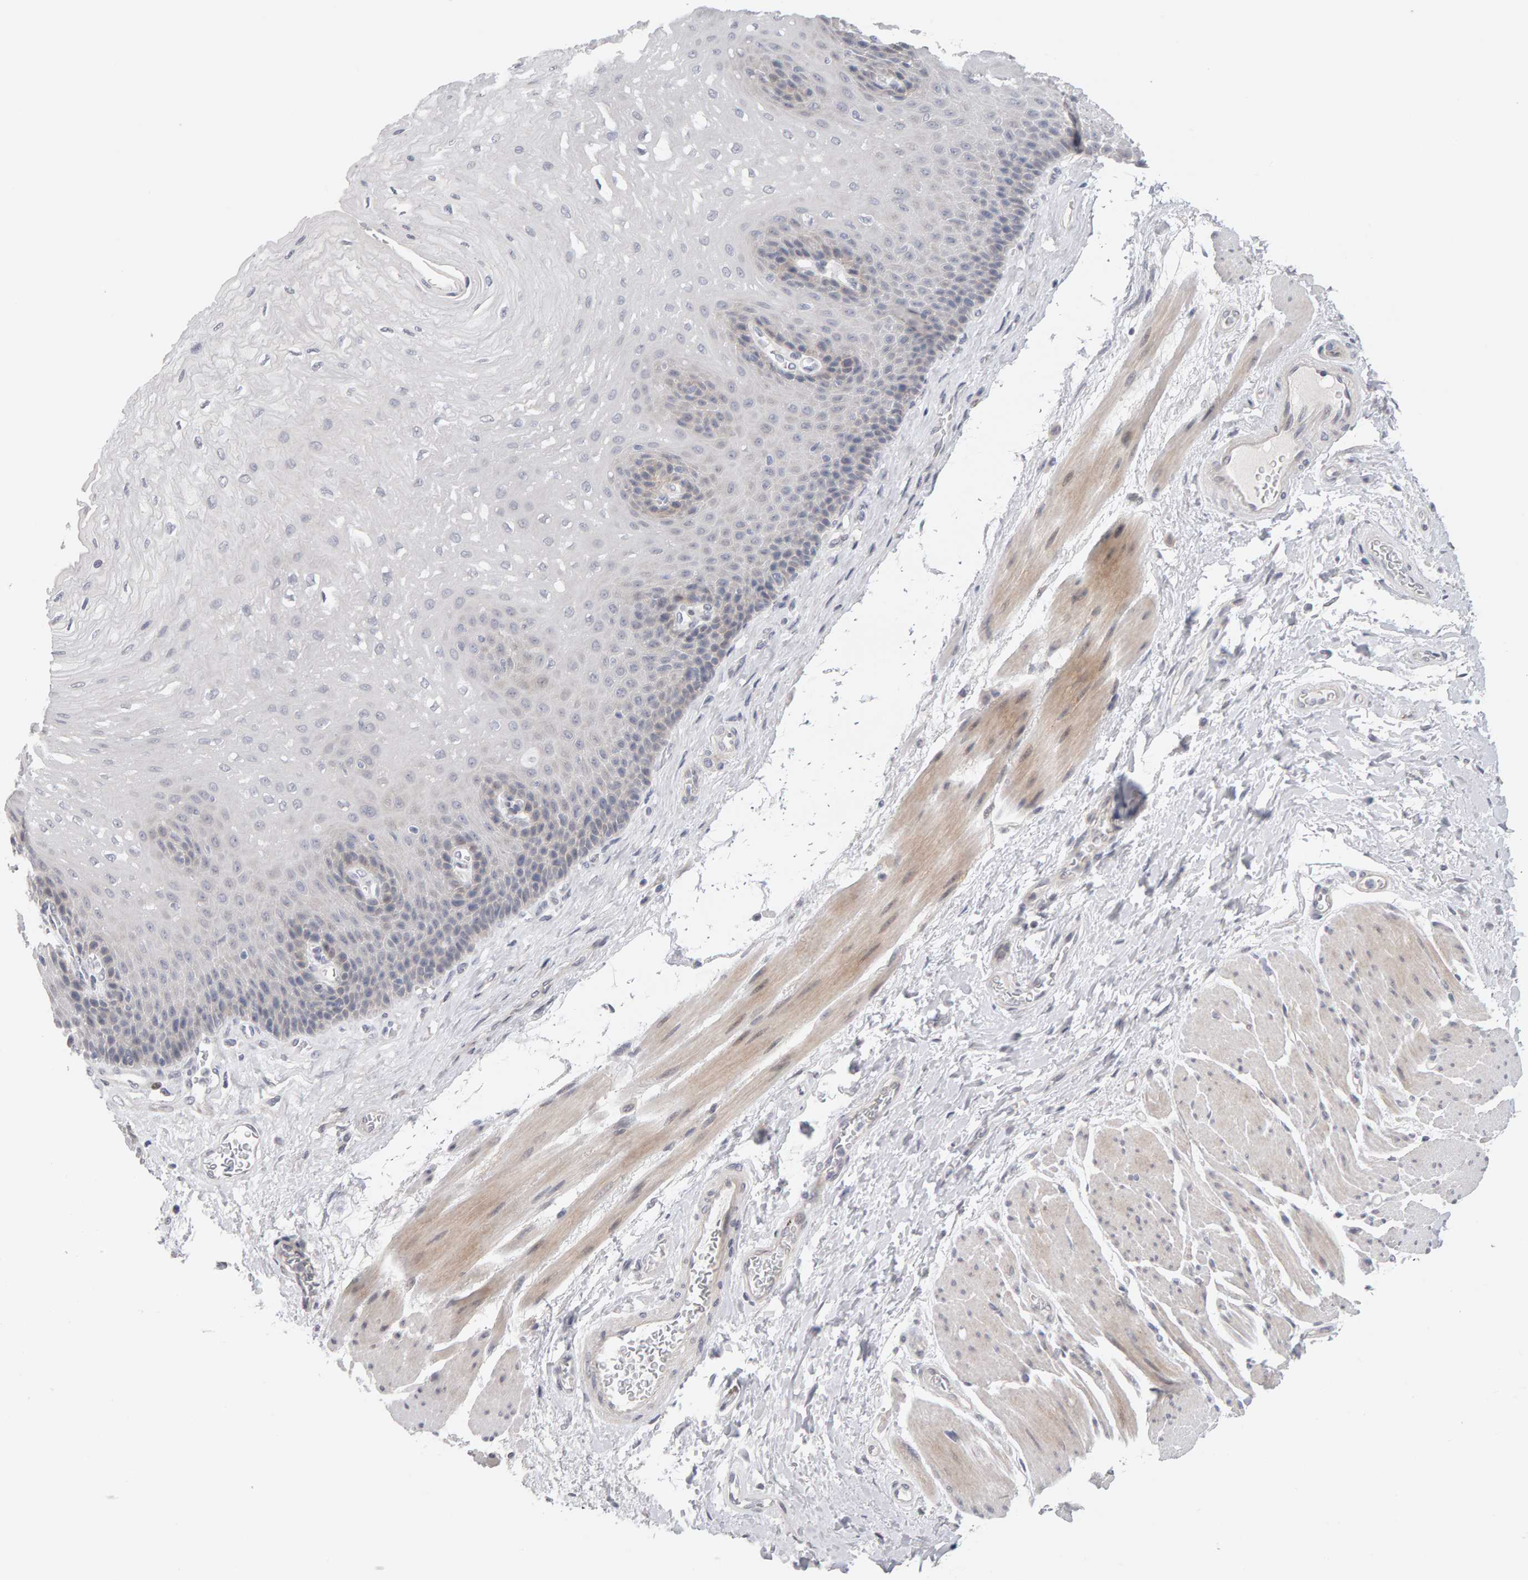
{"staining": {"intensity": "negative", "quantity": "none", "location": "none"}, "tissue": "esophagus", "cell_type": "Squamous epithelial cells", "image_type": "normal", "snomed": [{"axis": "morphology", "description": "Normal tissue, NOS"}, {"axis": "topography", "description": "Esophagus"}], "caption": "High magnification brightfield microscopy of normal esophagus stained with DAB (3,3'-diaminobenzidine) (brown) and counterstained with hematoxylin (blue): squamous epithelial cells show no significant staining. Brightfield microscopy of immunohistochemistry (IHC) stained with DAB (3,3'-diaminobenzidine) (brown) and hematoxylin (blue), captured at high magnification.", "gene": "HNF4A", "patient": {"sex": "female", "age": 72}}